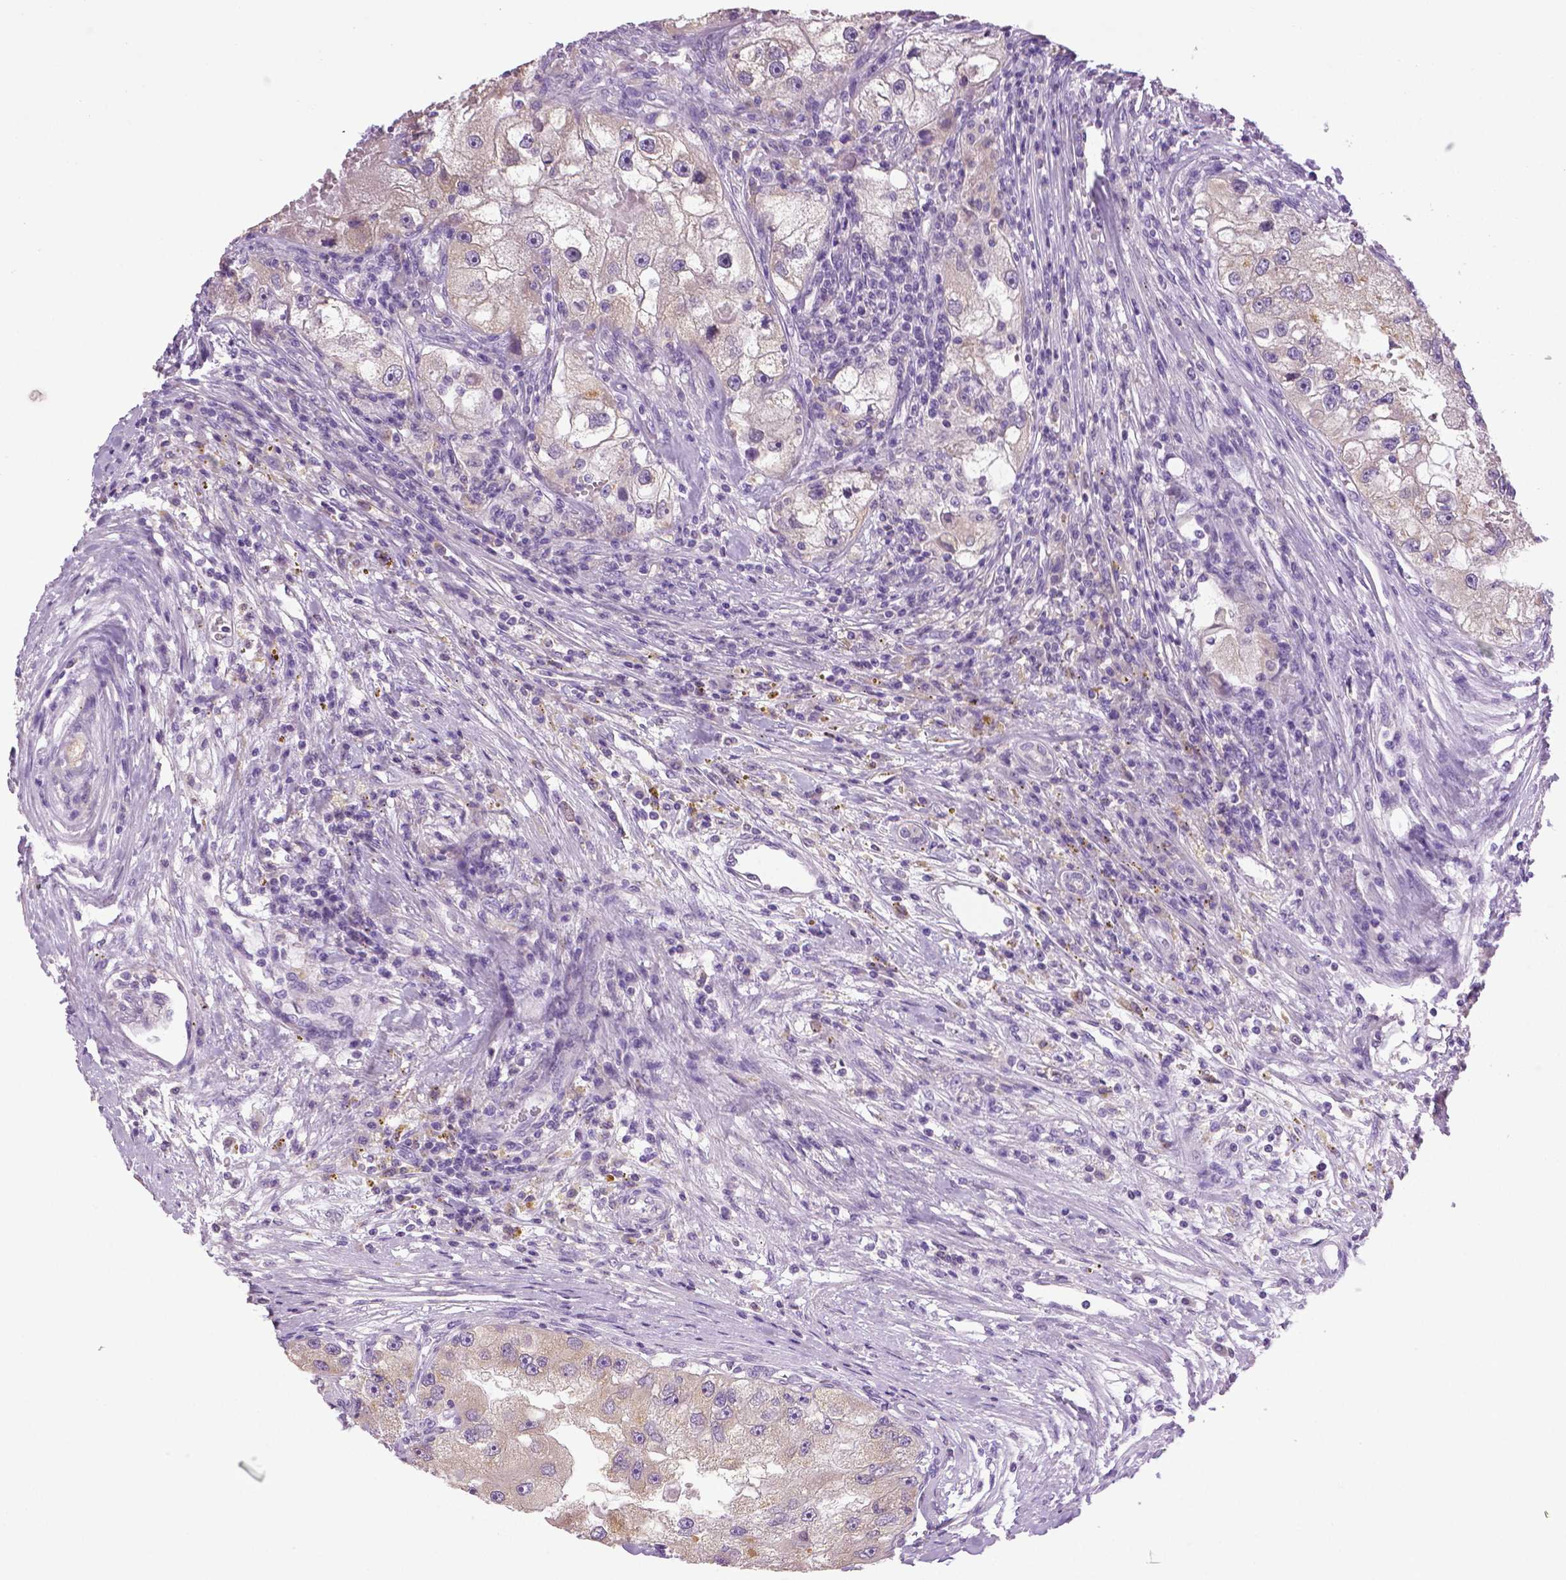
{"staining": {"intensity": "weak", "quantity": "25%-75%", "location": "cytoplasmic/membranous"}, "tissue": "renal cancer", "cell_type": "Tumor cells", "image_type": "cancer", "snomed": [{"axis": "morphology", "description": "Adenocarcinoma, NOS"}, {"axis": "topography", "description": "Kidney"}], "caption": "The histopathology image displays a brown stain indicating the presence of a protein in the cytoplasmic/membranous of tumor cells in renal cancer (adenocarcinoma).", "gene": "DNAH12", "patient": {"sex": "male", "age": 63}}